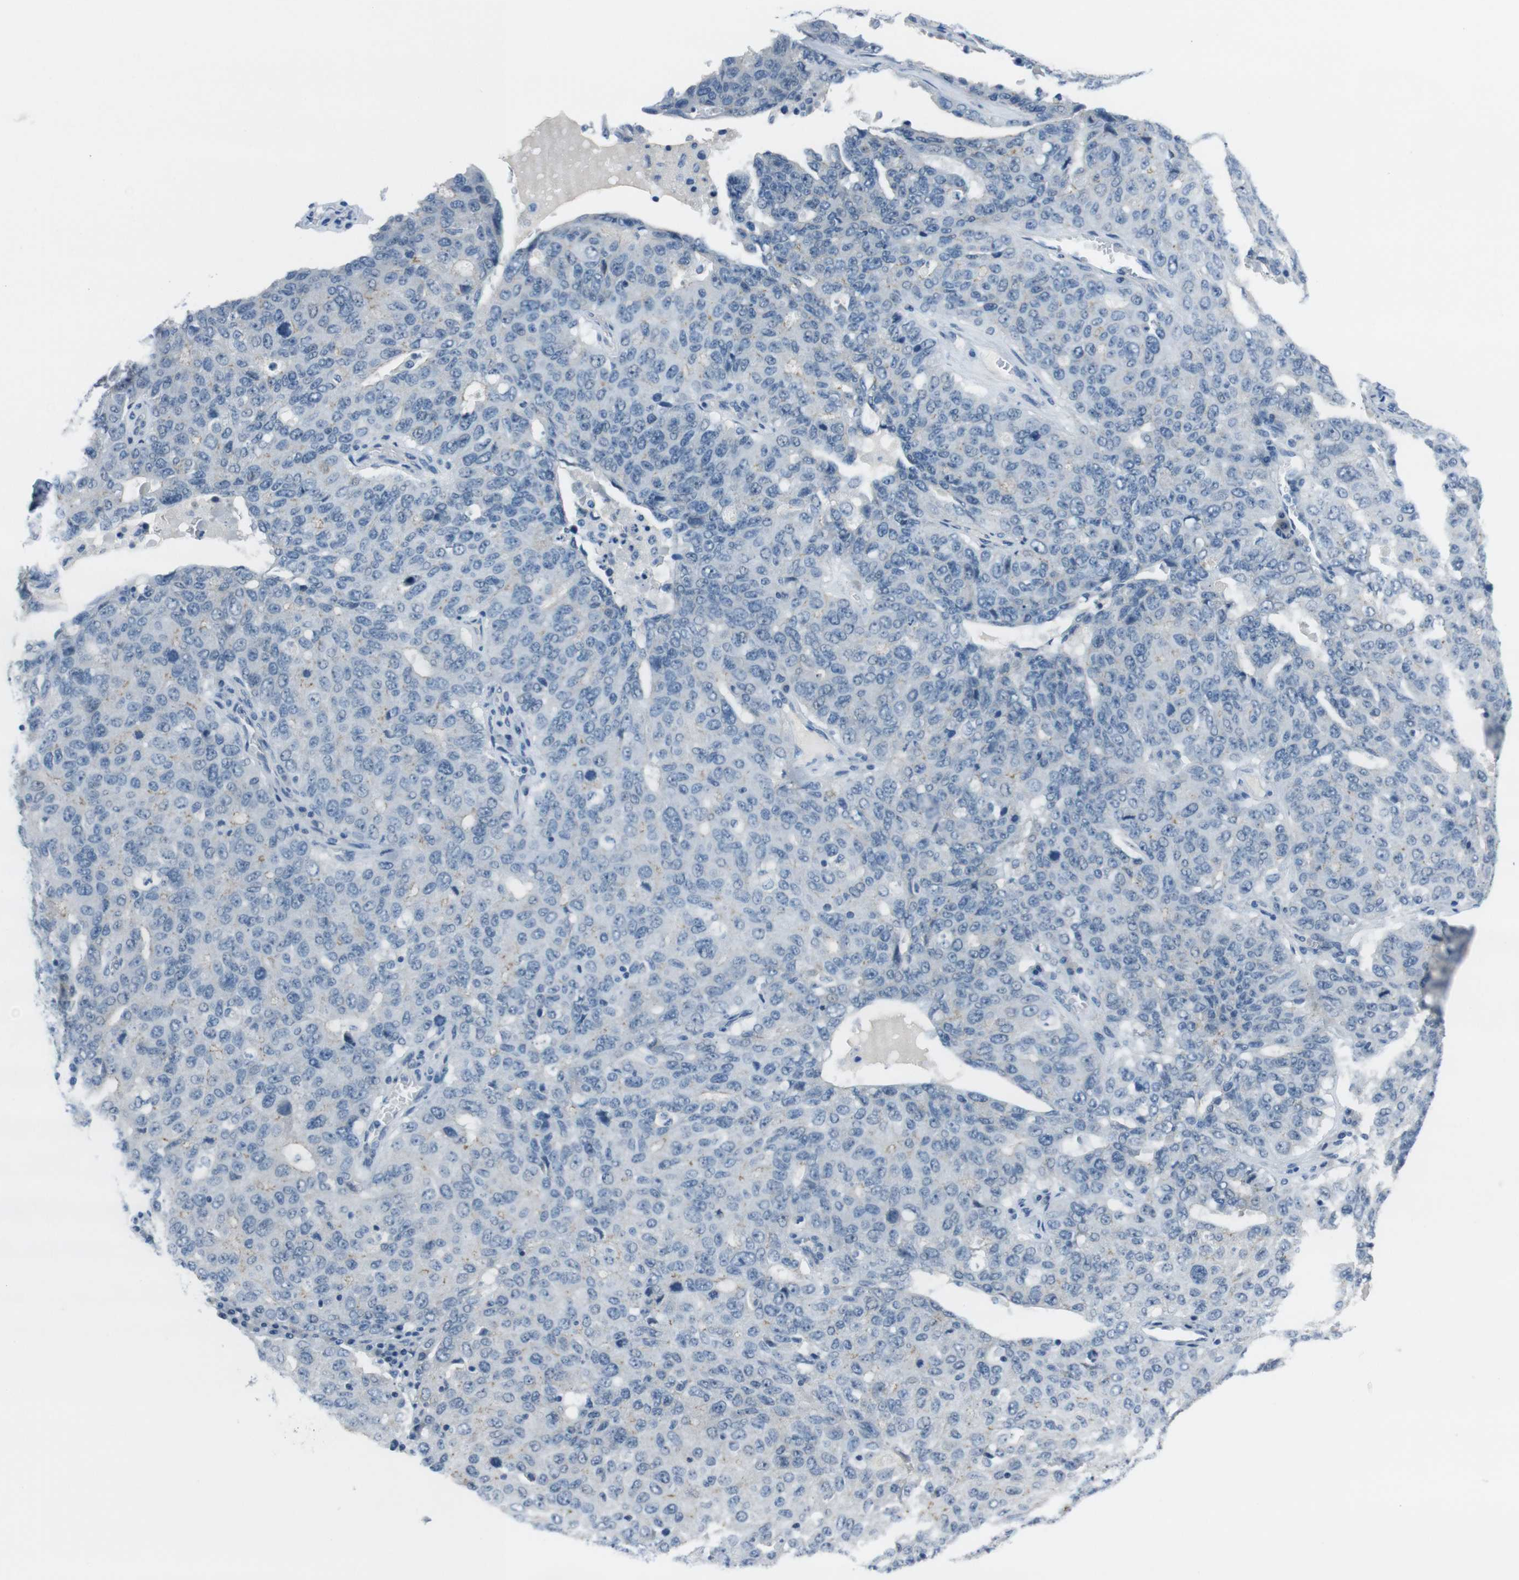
{"staining": {"intensity": "negative", "quantity": "none", "location": "none"}, "tissue": "ovarian cancer", "cell_type": "Tumor cells", "image_type": "cancer", "snomed": [{"axis": "morphology", "description": "Carcinoma, endometroid"}, {"axis": "topography", "description": "Ovary"}], "caption": "High magnification brightfield microscopy of ovarian endometroid carcinoma stained with DAB (3,3'-diaminobenzidine) (brown) and counterstained with hematoxylin (blue): tumor cells show no significant staining.", "gene": "HRH2", "patient": {"sex": "female", "age": 62}}